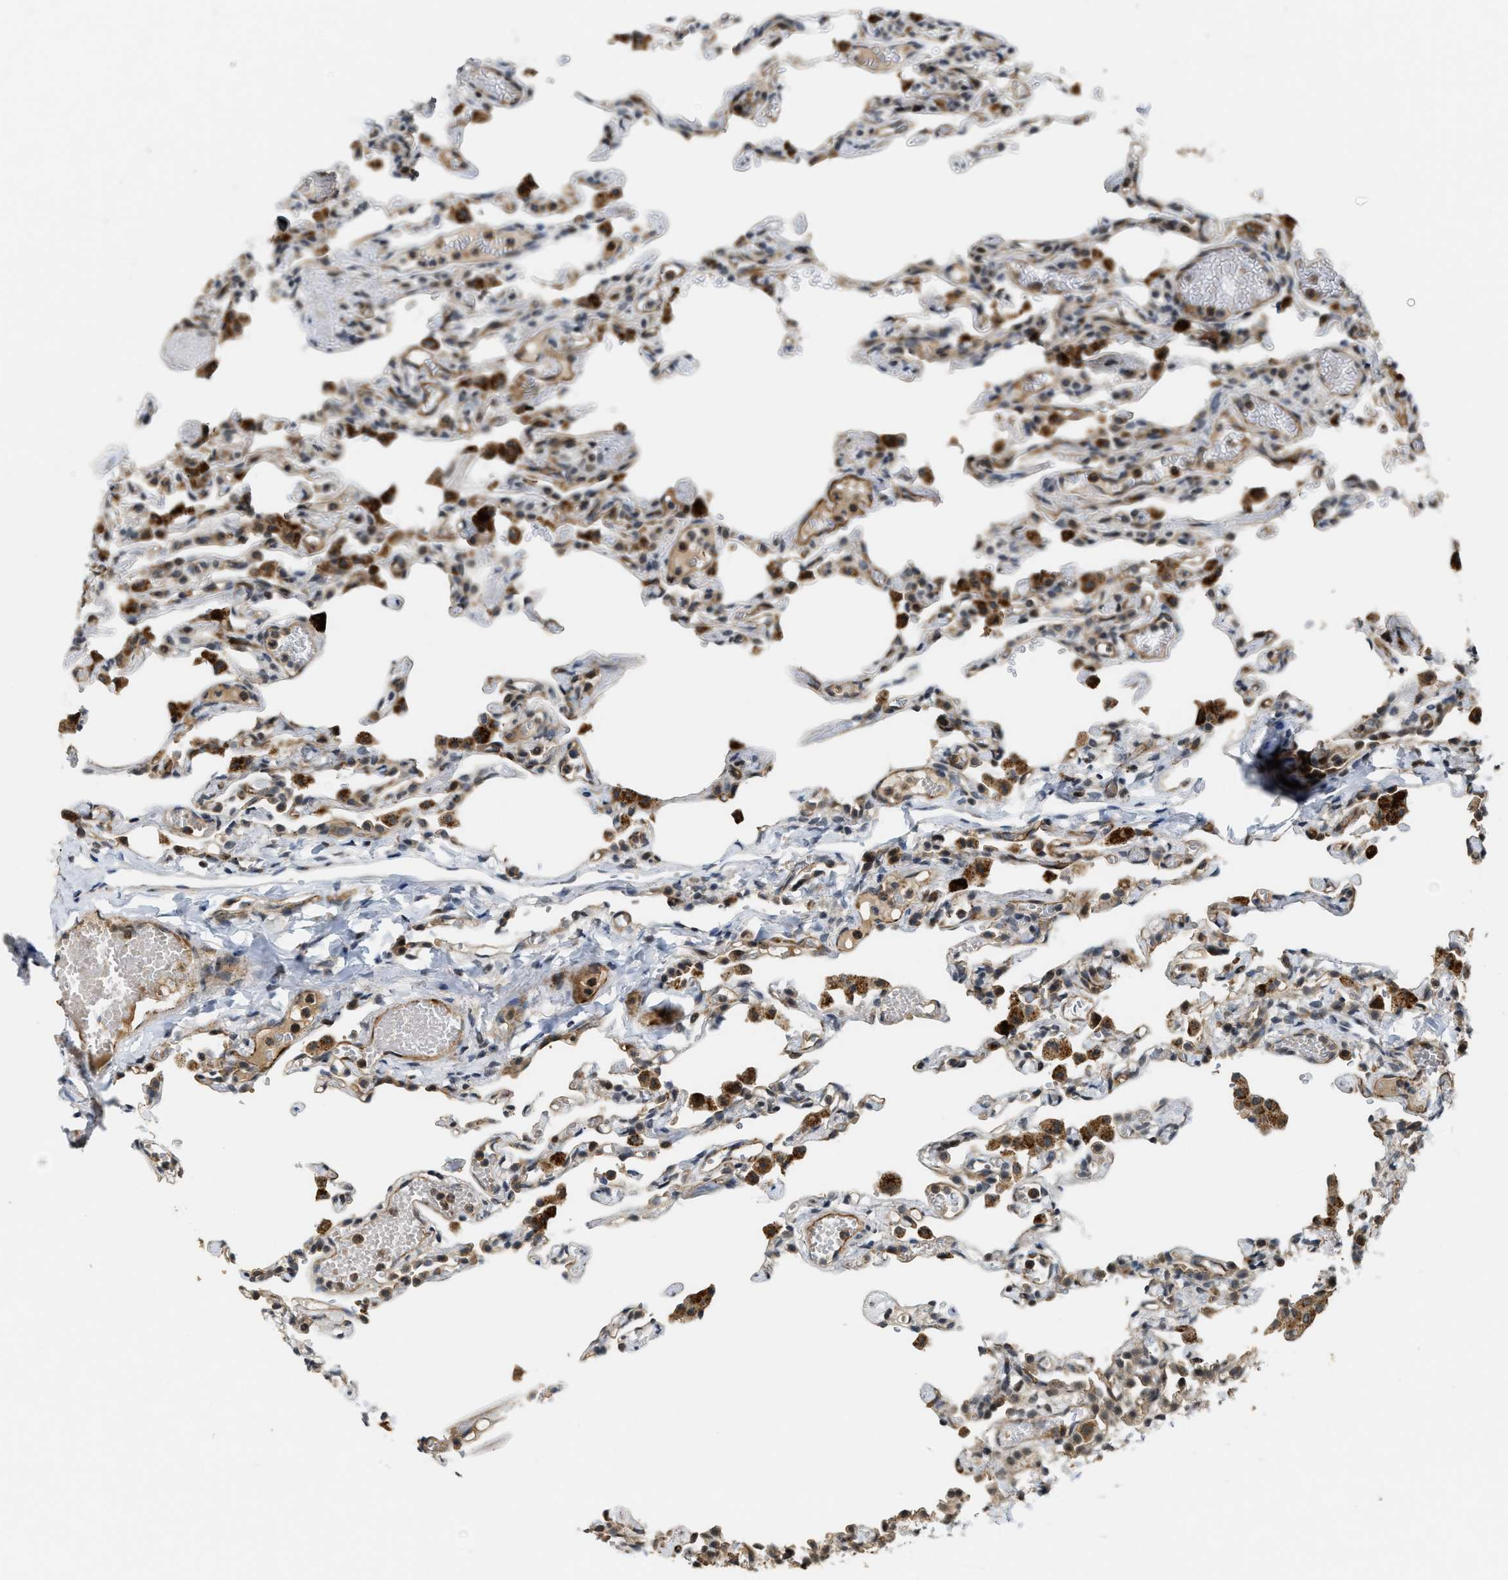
{"staining": {"intensity": "weak", "quantity": "<25%", "location": "cytoplasmic/membranous"}, "tissue": "lung", "cell_type": "Alveolar cells", "image_type": "normal", "snomed": [{"axis": "morphology", "description": "Normal tissue, NOS"}, {"axis": "topography", "description": "Lung"}], "caption": "A micrograph of lung stained for a protein demonstrates no brown staining in alveolar cells.", "gene": "DPF2", "patient": {"sex": "male", "age": 21}}